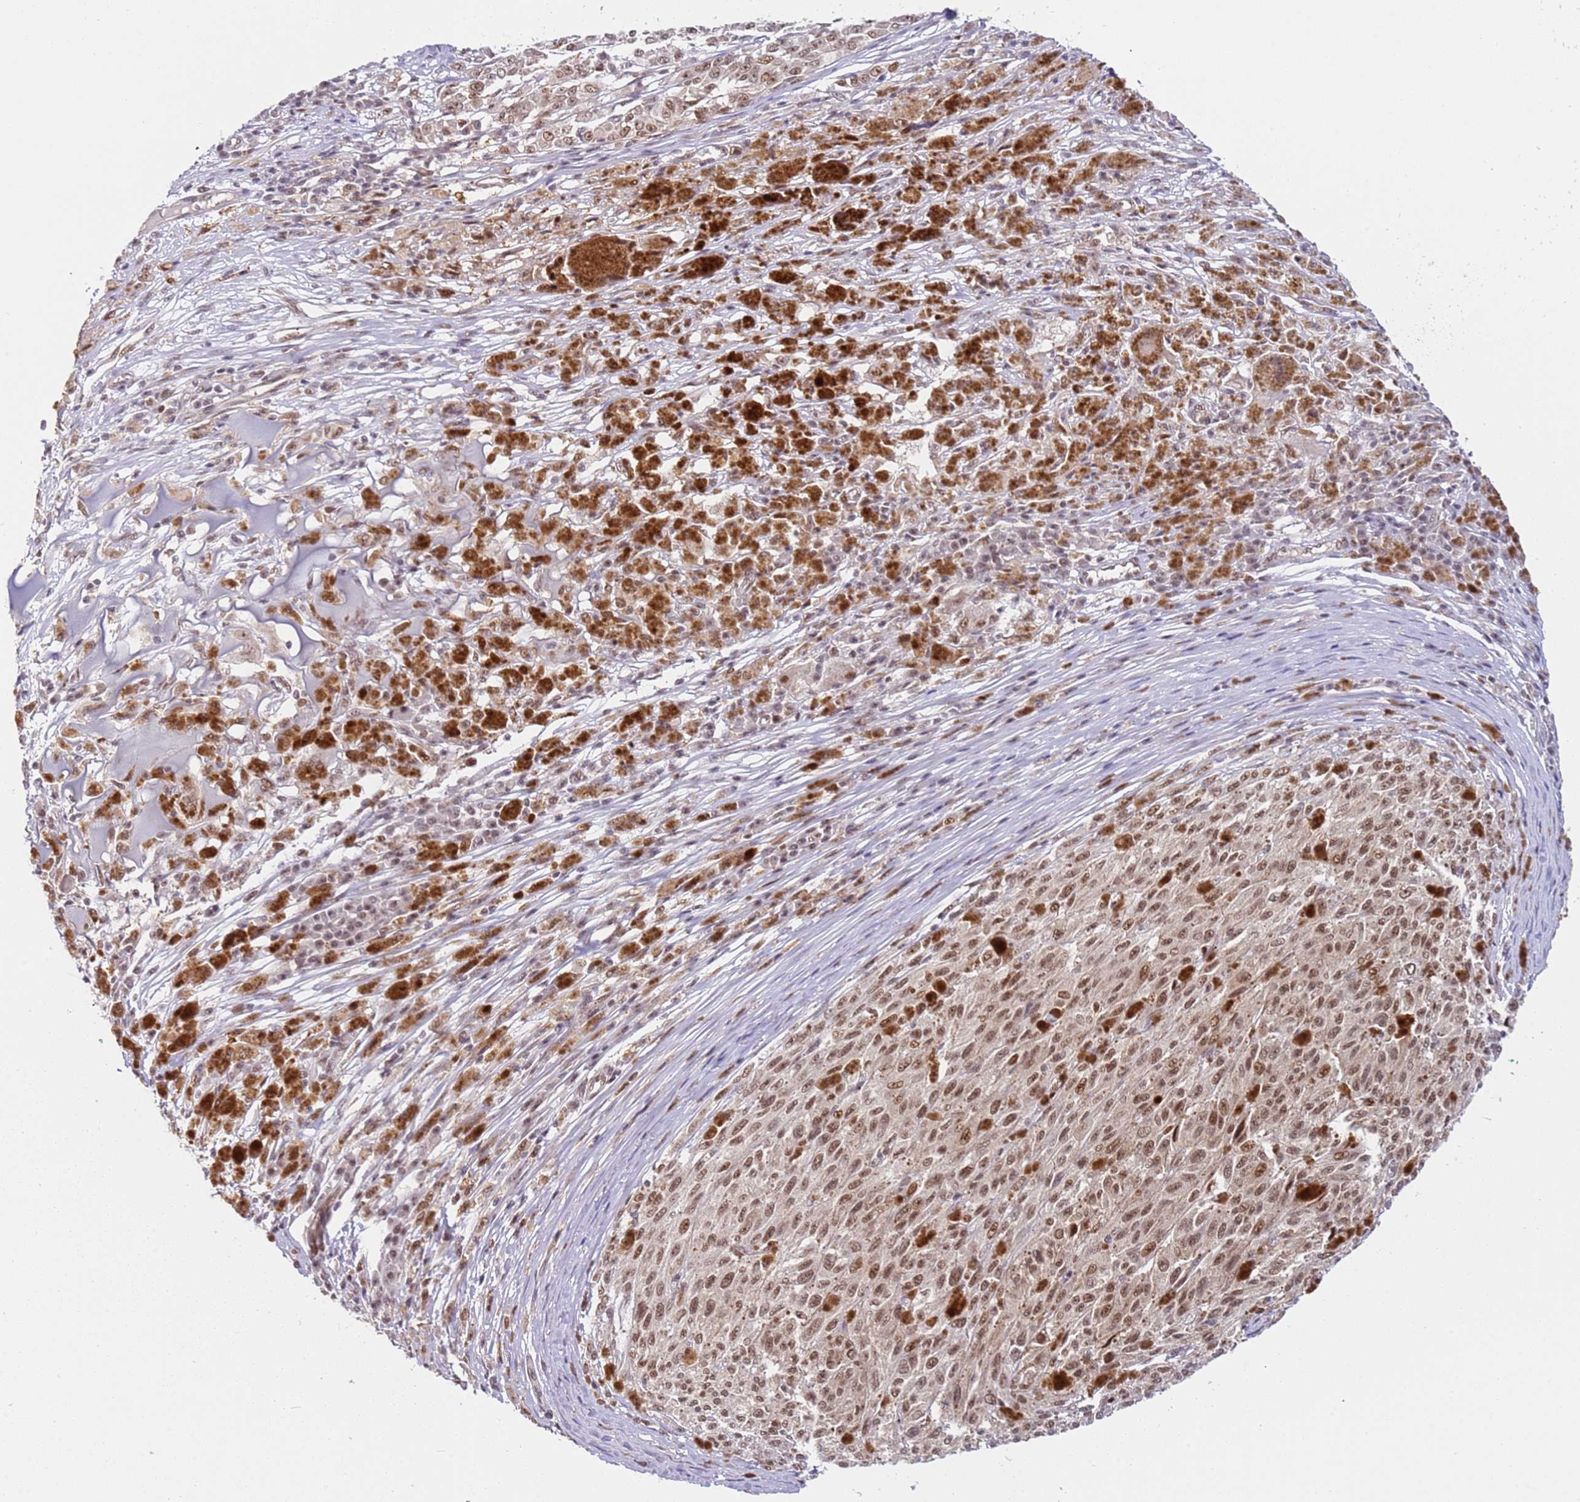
{"staining": {"intensity": "moderate", "quantity": ">75%", "location": "nuclear"}, "tissue": "melanoma", "cell_type": "Tumor cells", "image_type": "cancer", "snomed": [{"axis": "morphology", "description": "Malignant melanoma, NOS"}, {"axis": "topography", "description": "Skin"}], "caption": "Human malignant melanoma stained for a protein (brown) displays moderate nuclear positive expression in approximately >75% of tumor cells.", "gene": "LGALSL", "patient": {"sex": "female", "age": 52}}